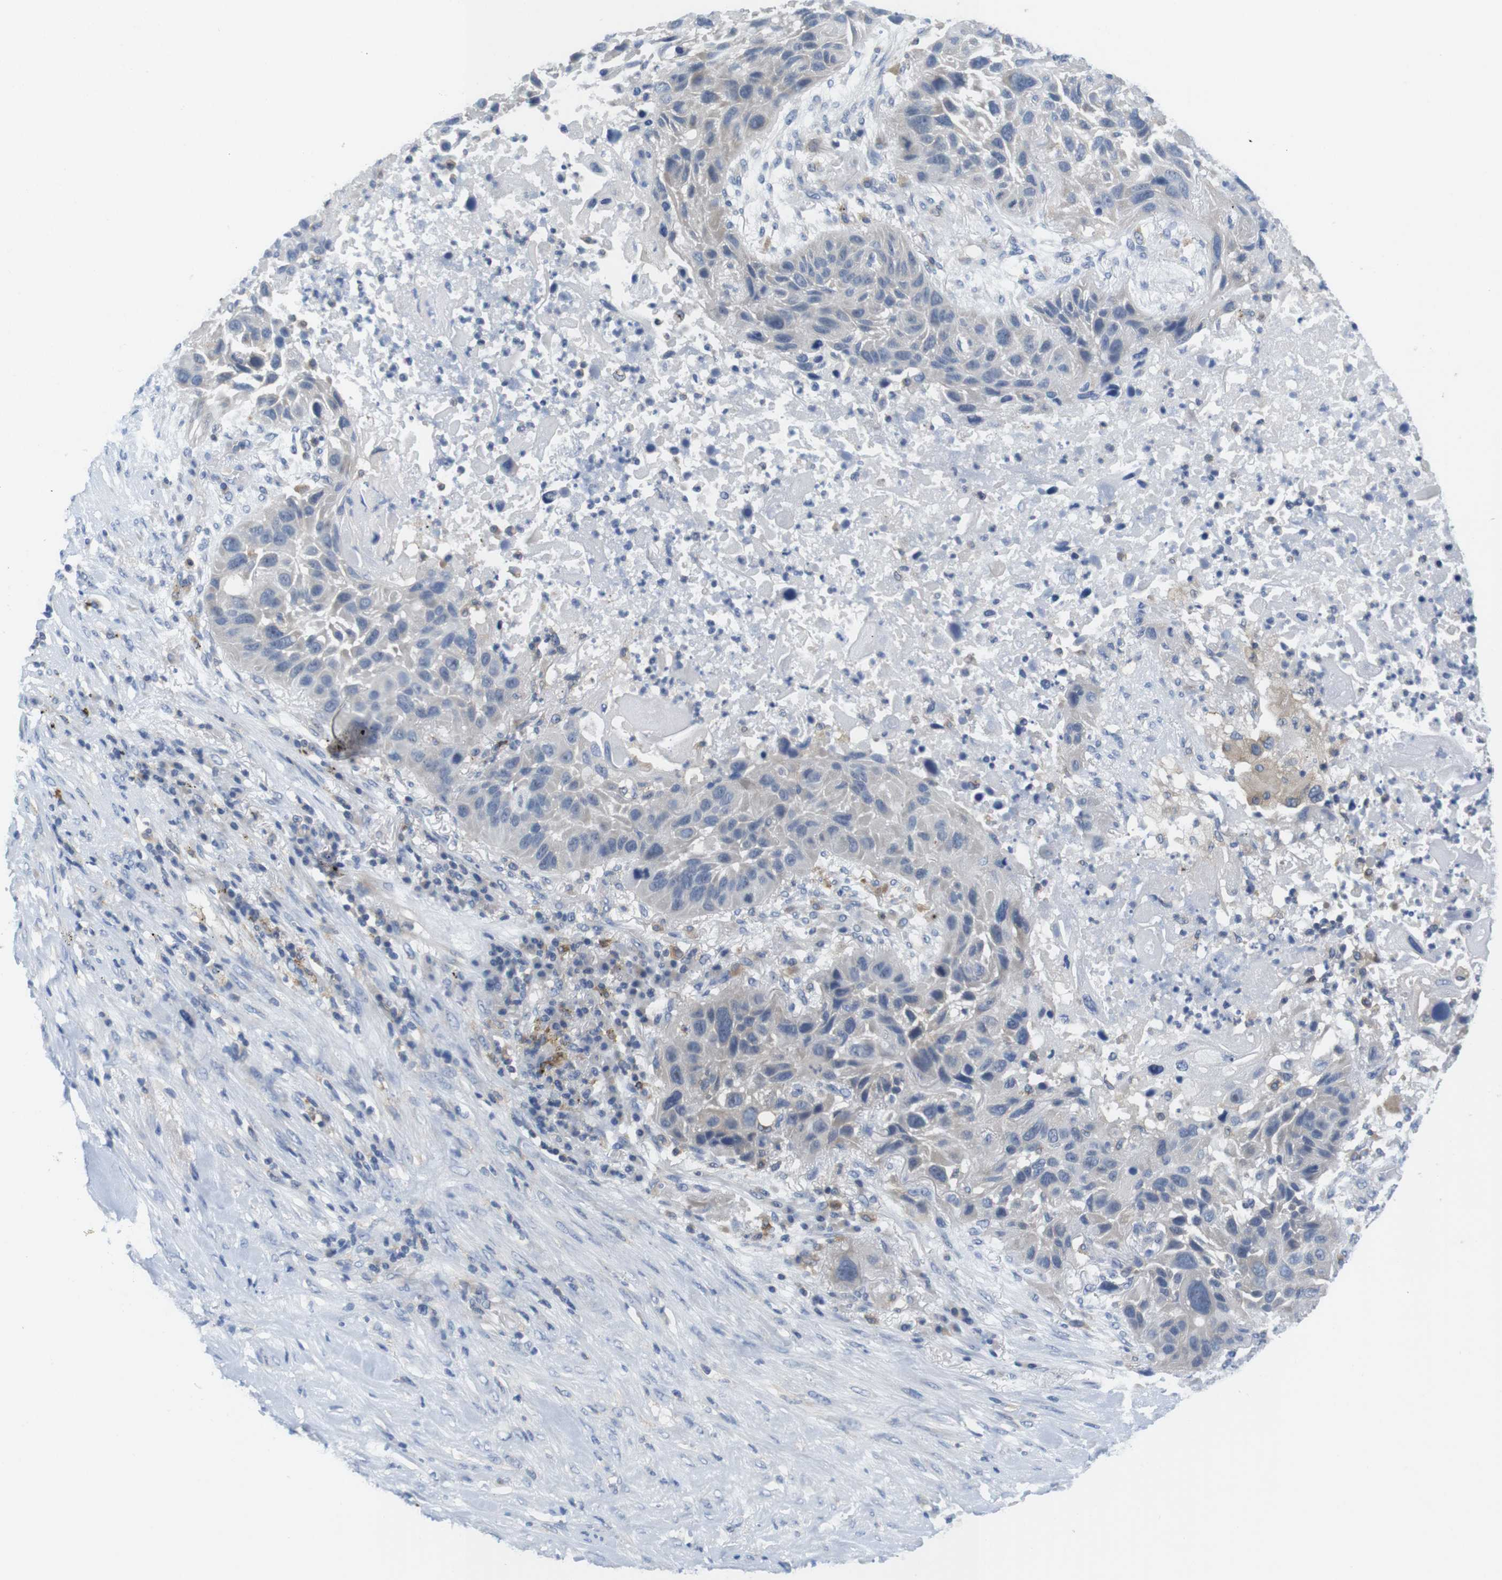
{"staining": {"intensity": "negative", "quantity": "none", "location": "none"}, "tissue": "lung cancer", "cell_type": "Tumor cells", "image_type": "cancer", "snomed": [{"axis": "morphology", "description": "Squamous cell carcinoma, NOS"}, {"axis": "topography", "description": "Lung"}], "caption": "Squamous cell carcinoma (lung) was stained to show a protein in brown. There is no significant expression in tumor cells.", "gene": "CNGA2", "patient": {"sex": "male", "age": 57}}